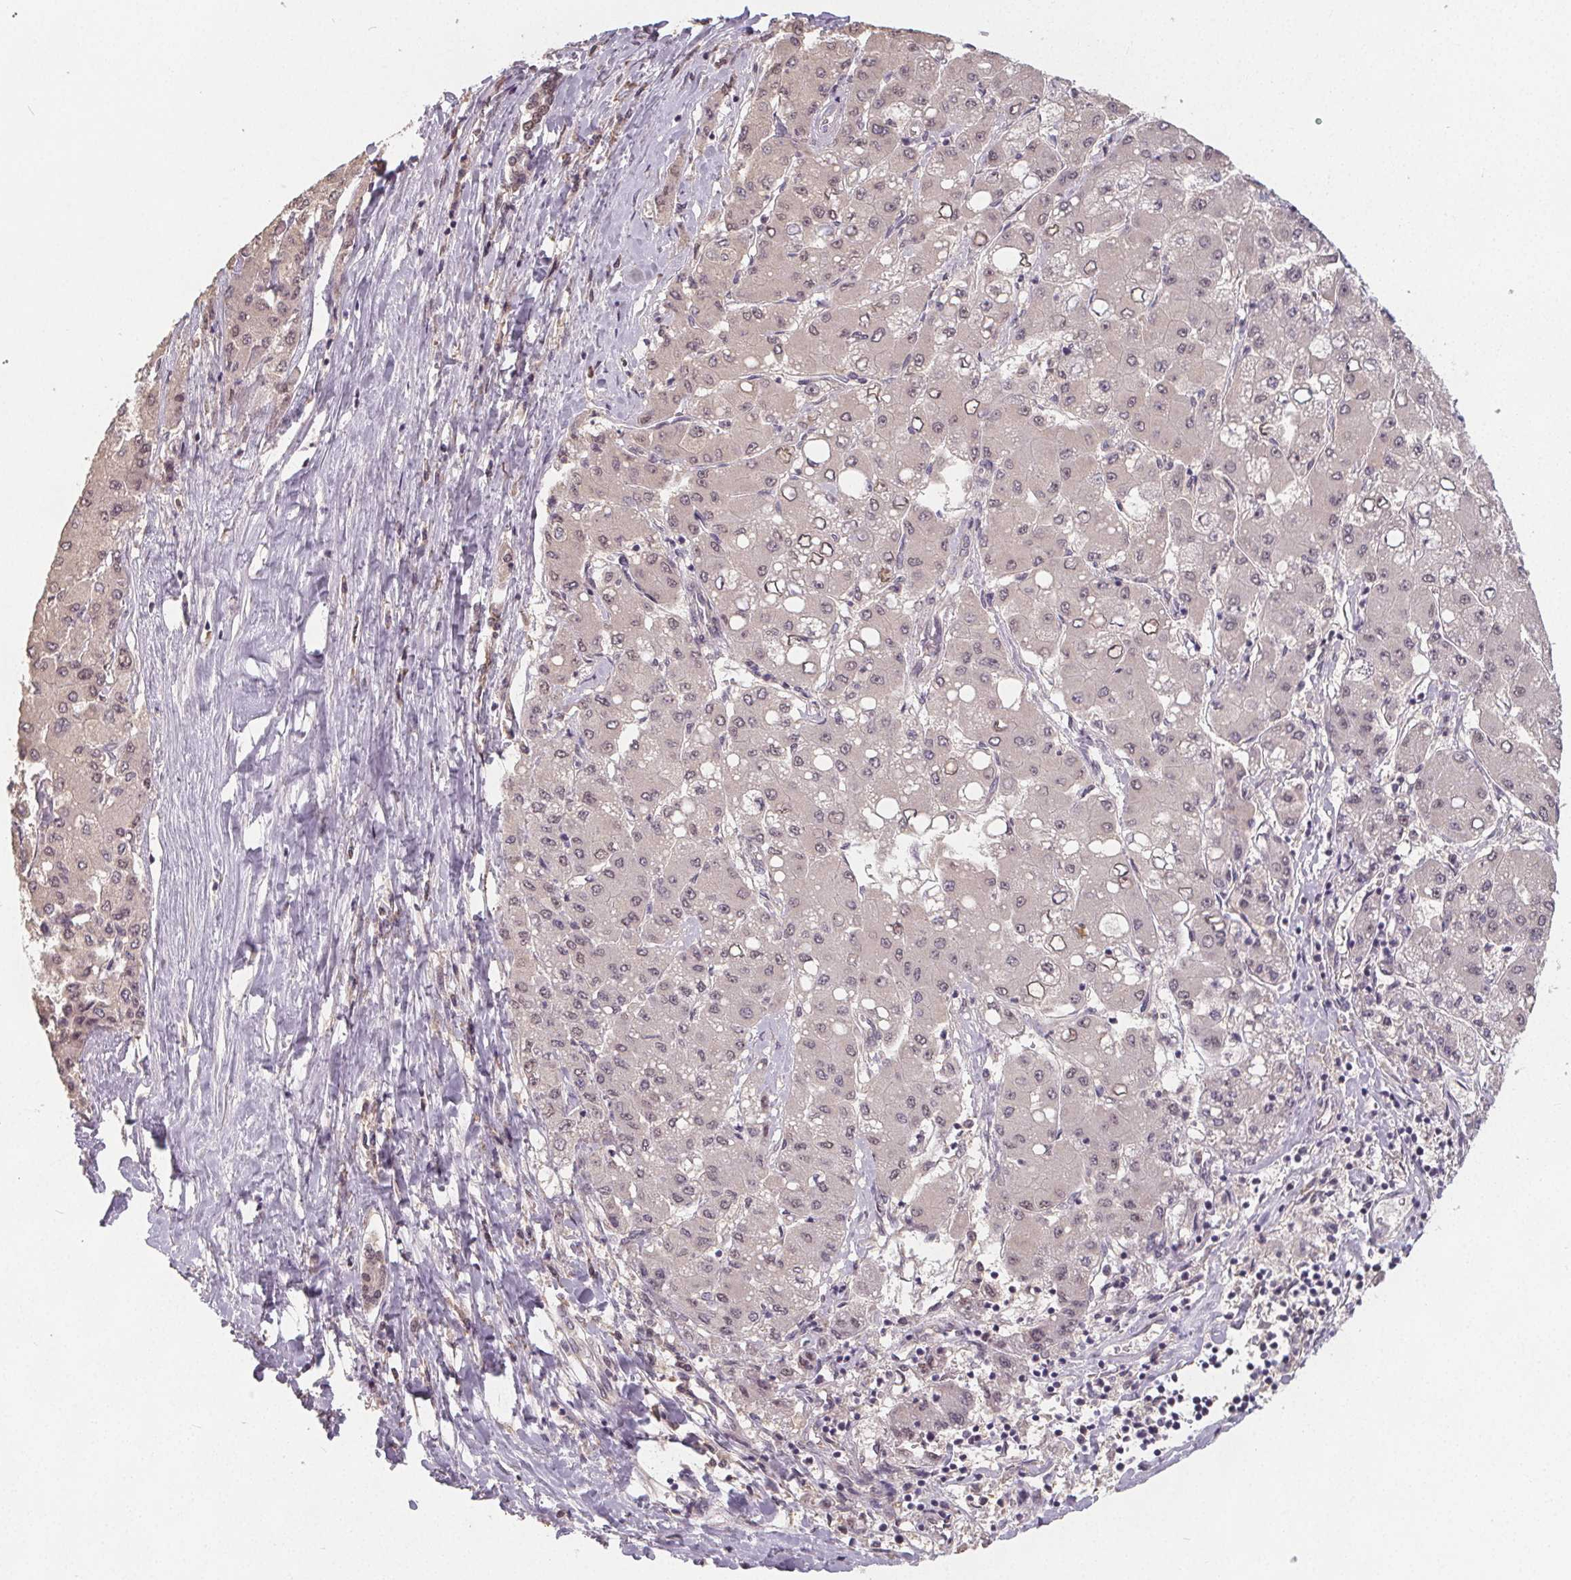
{"staining": {"intensity": "negative", "quantity": "none", "location": "none"}, "tissue": "liver cancer", "cell_type": "Tumor cells", "image_type": "cancer", "snomed": [{"axis": "morphology", "description": "Carcinoma, Hepatocellular, NOS"}, {"axis": "topography", "description": "Liver"}], "caption": "Tumor cells show no significant protein expression in liver cancer (hepatocellular carcinoma).", "gene": "SLC26A2", "patient": {"sex": "male", "age": 40}}